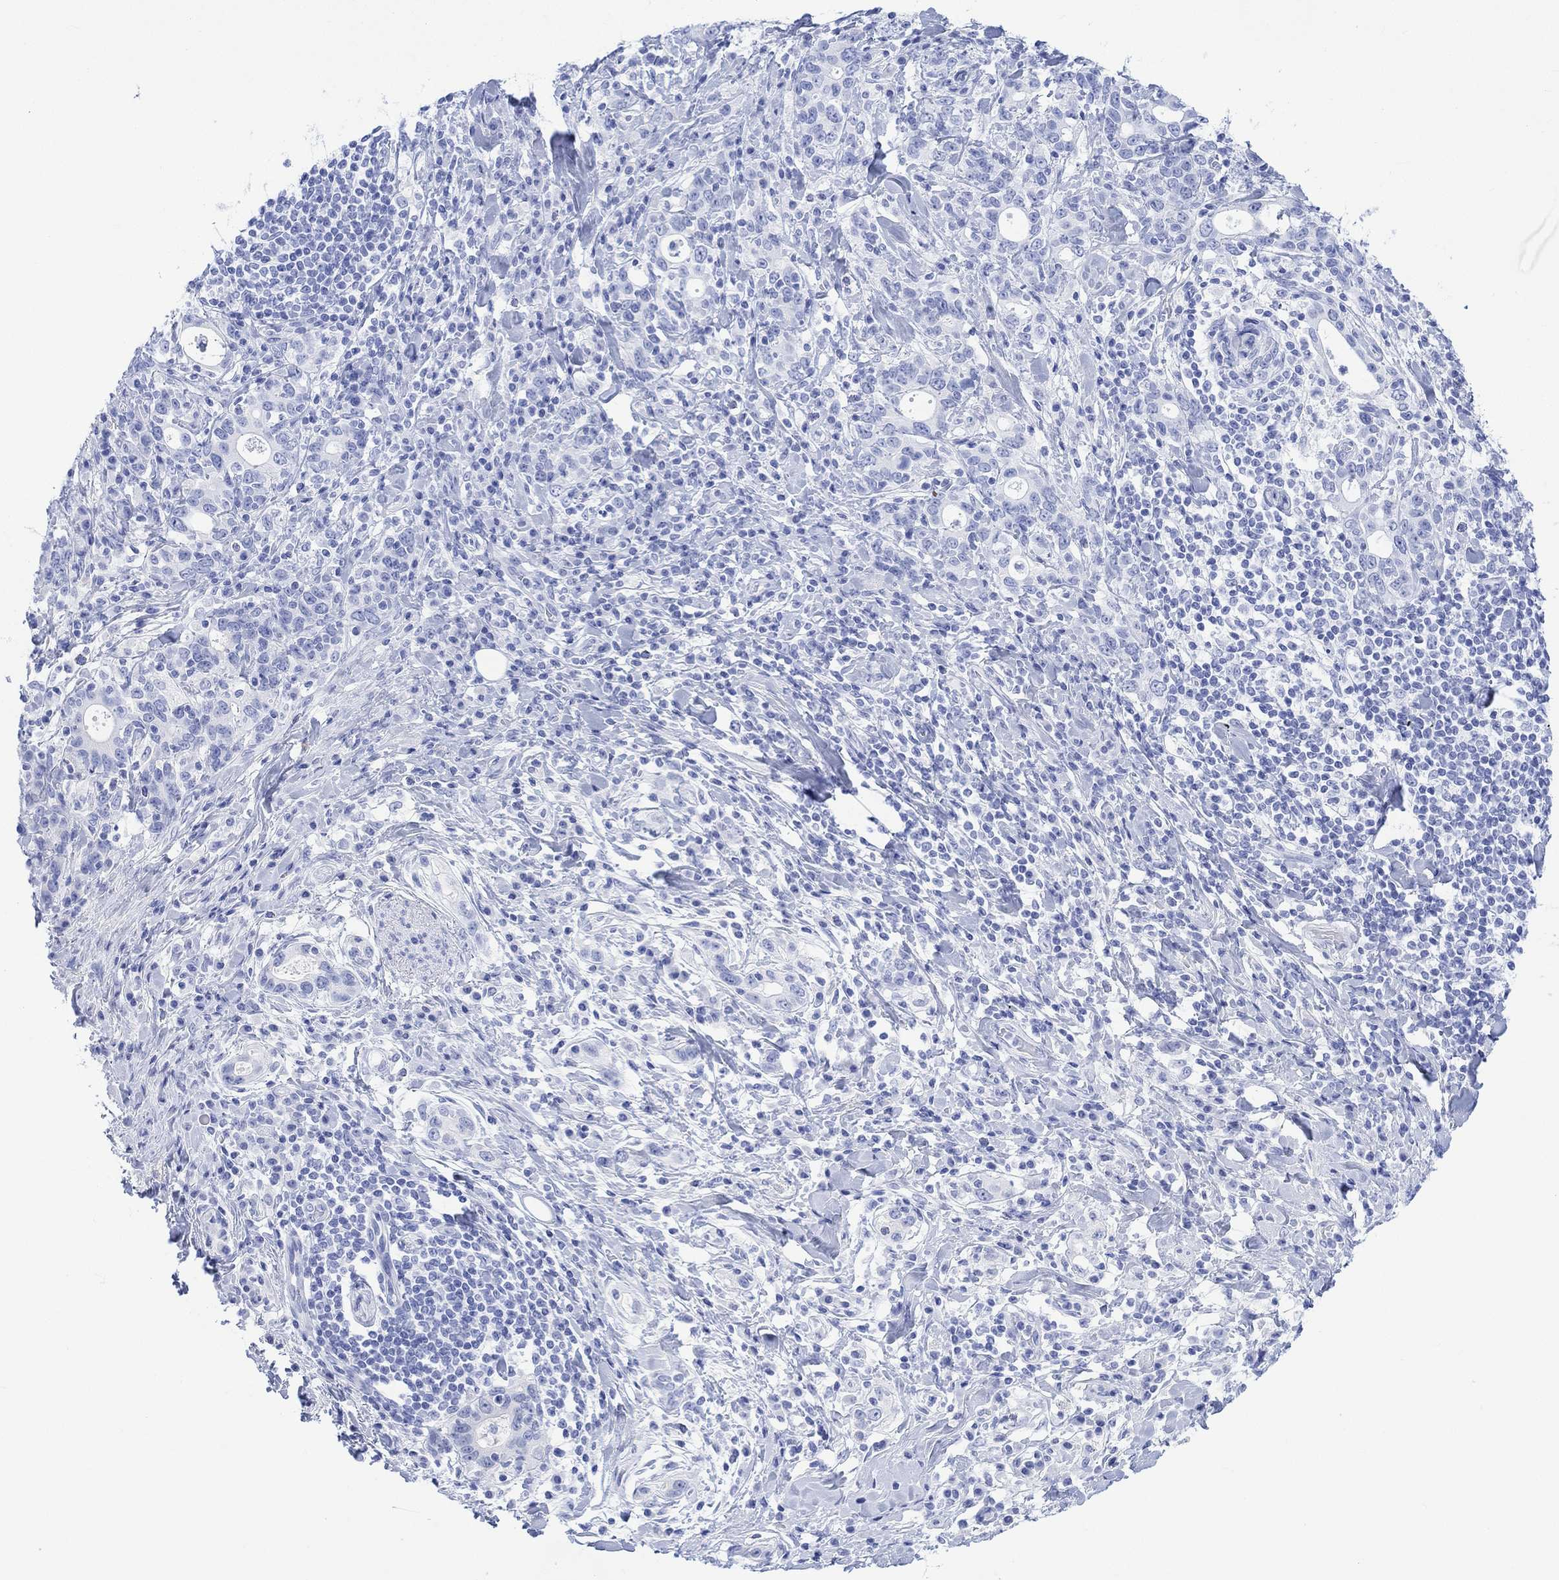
{"staining": {"intensity": "negative", "quantity": "none", "location": "none"}, "tissue": "stomach cancer", "cell_type": "Tumor cells", "image_type": "cancer", "snomed": [{"axis": "morphology", "description": "Adenocarcinoma, NOS"}, {"axis": "topography", "description": "Stomach"}], "caption": "DAB (3,3'-diaminobenzidine) immunohistochemical staining of human stomach adenocarcinoma displays no significant positivity in tumor cells.", "gene": "CELF4", "patient": {"sex": "male", "age": 79}}